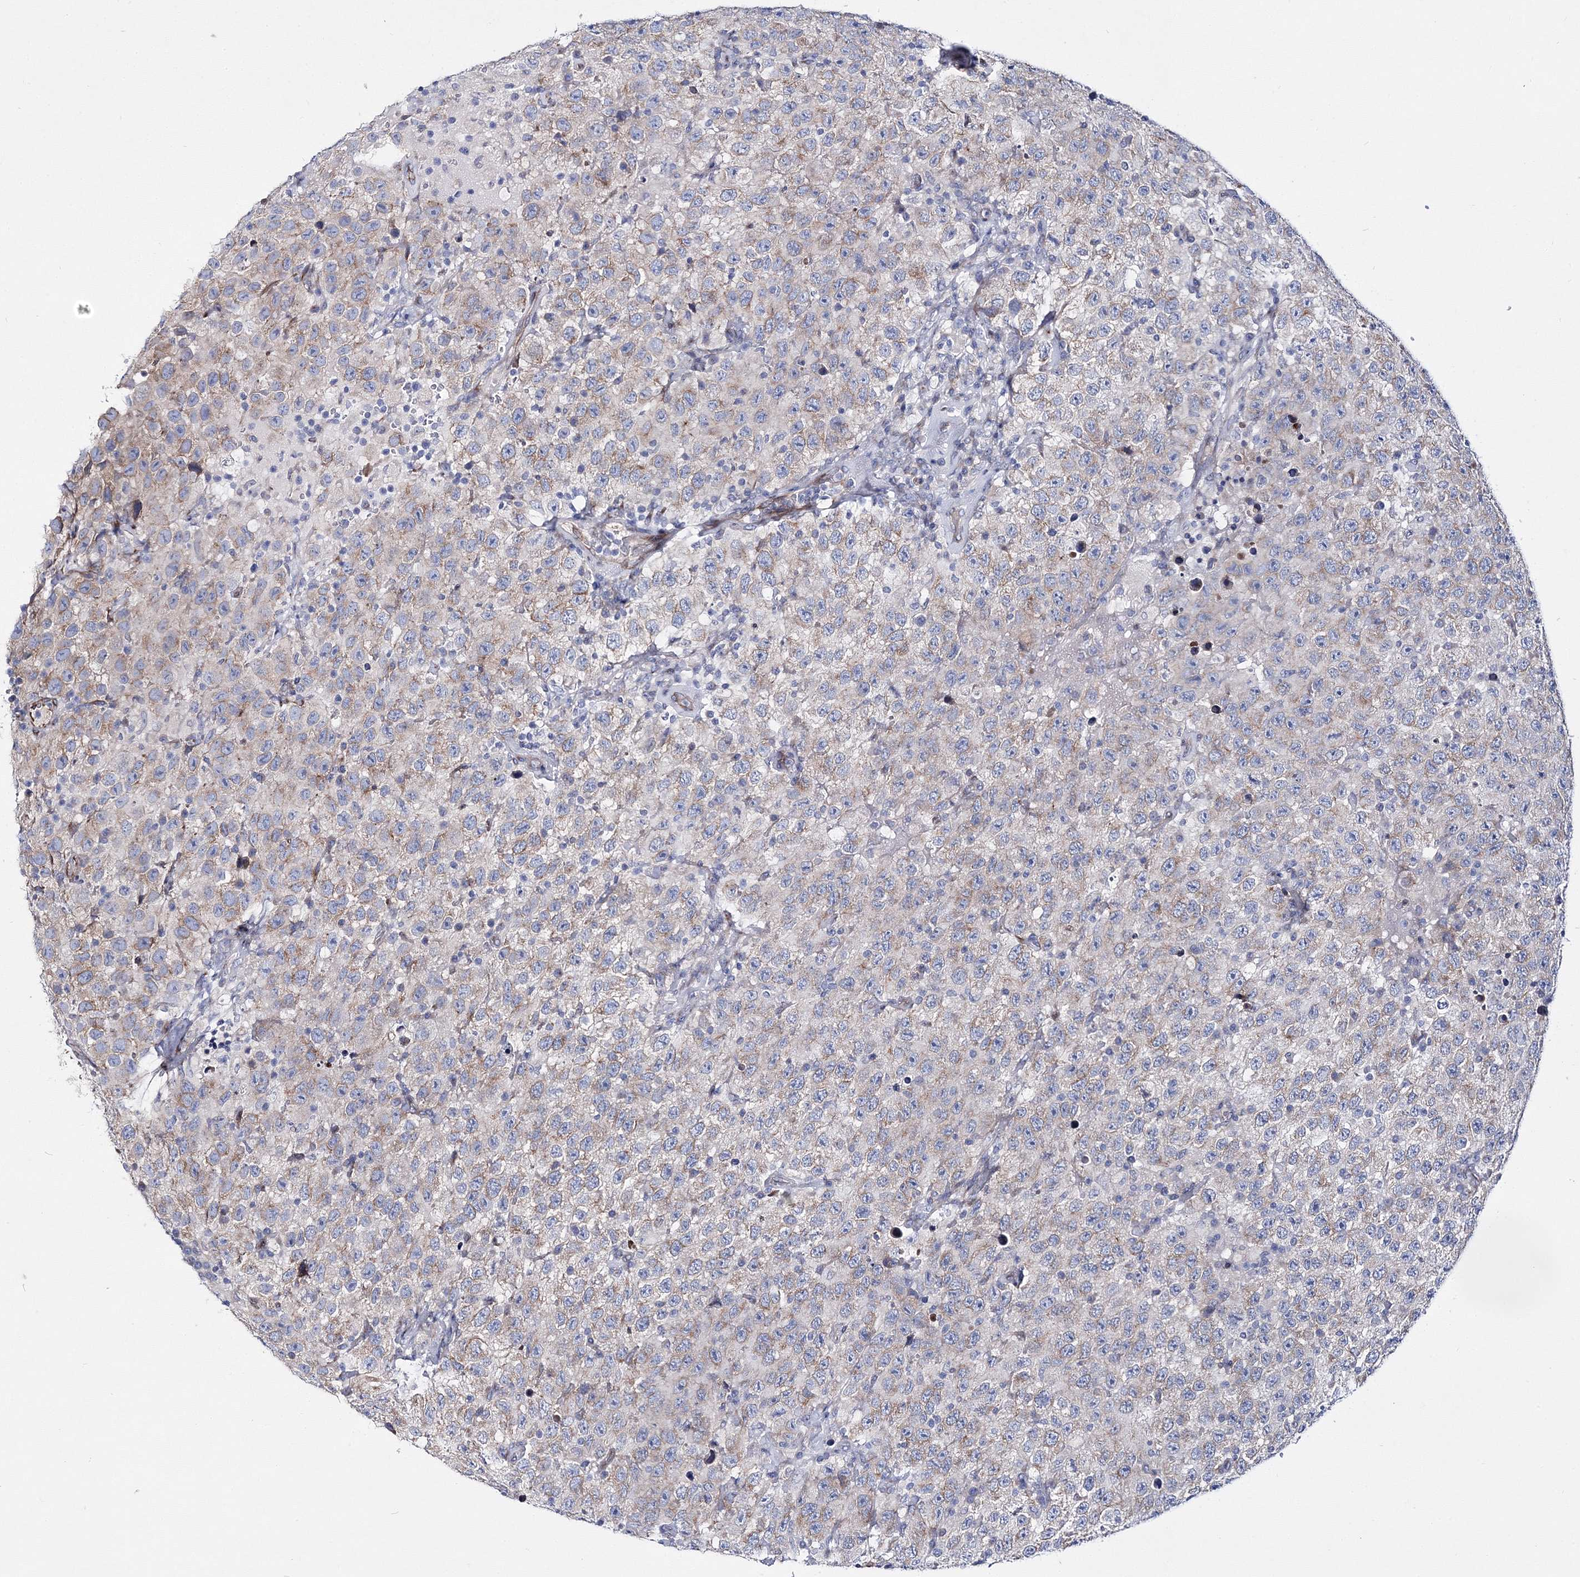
{"staining": {"intensity": "weak", "quantity": "25%-75%", "location": "cytoplasmic/membranous"}, "tissue": "testis cancer", "cell_type": "Tumor cells", "image_type": "cancer", "snomed": [{"axis": "morphology", "description": "Seminoma, NOS"}, {"axis": "topography", "description": "Testis"}], "caption": "The photomicrograph shows staining of testis seminoma, revealing weak cytoplasmic/membranous protein staining (brown color) within tumor cells. The staining is performed using DAB brown chromogen to label protein expression. The nuclei are counter-stained blue using hematoxylin.", "gene": "ARHGAP32", "patient": {"sex": "male", "age": 41}}